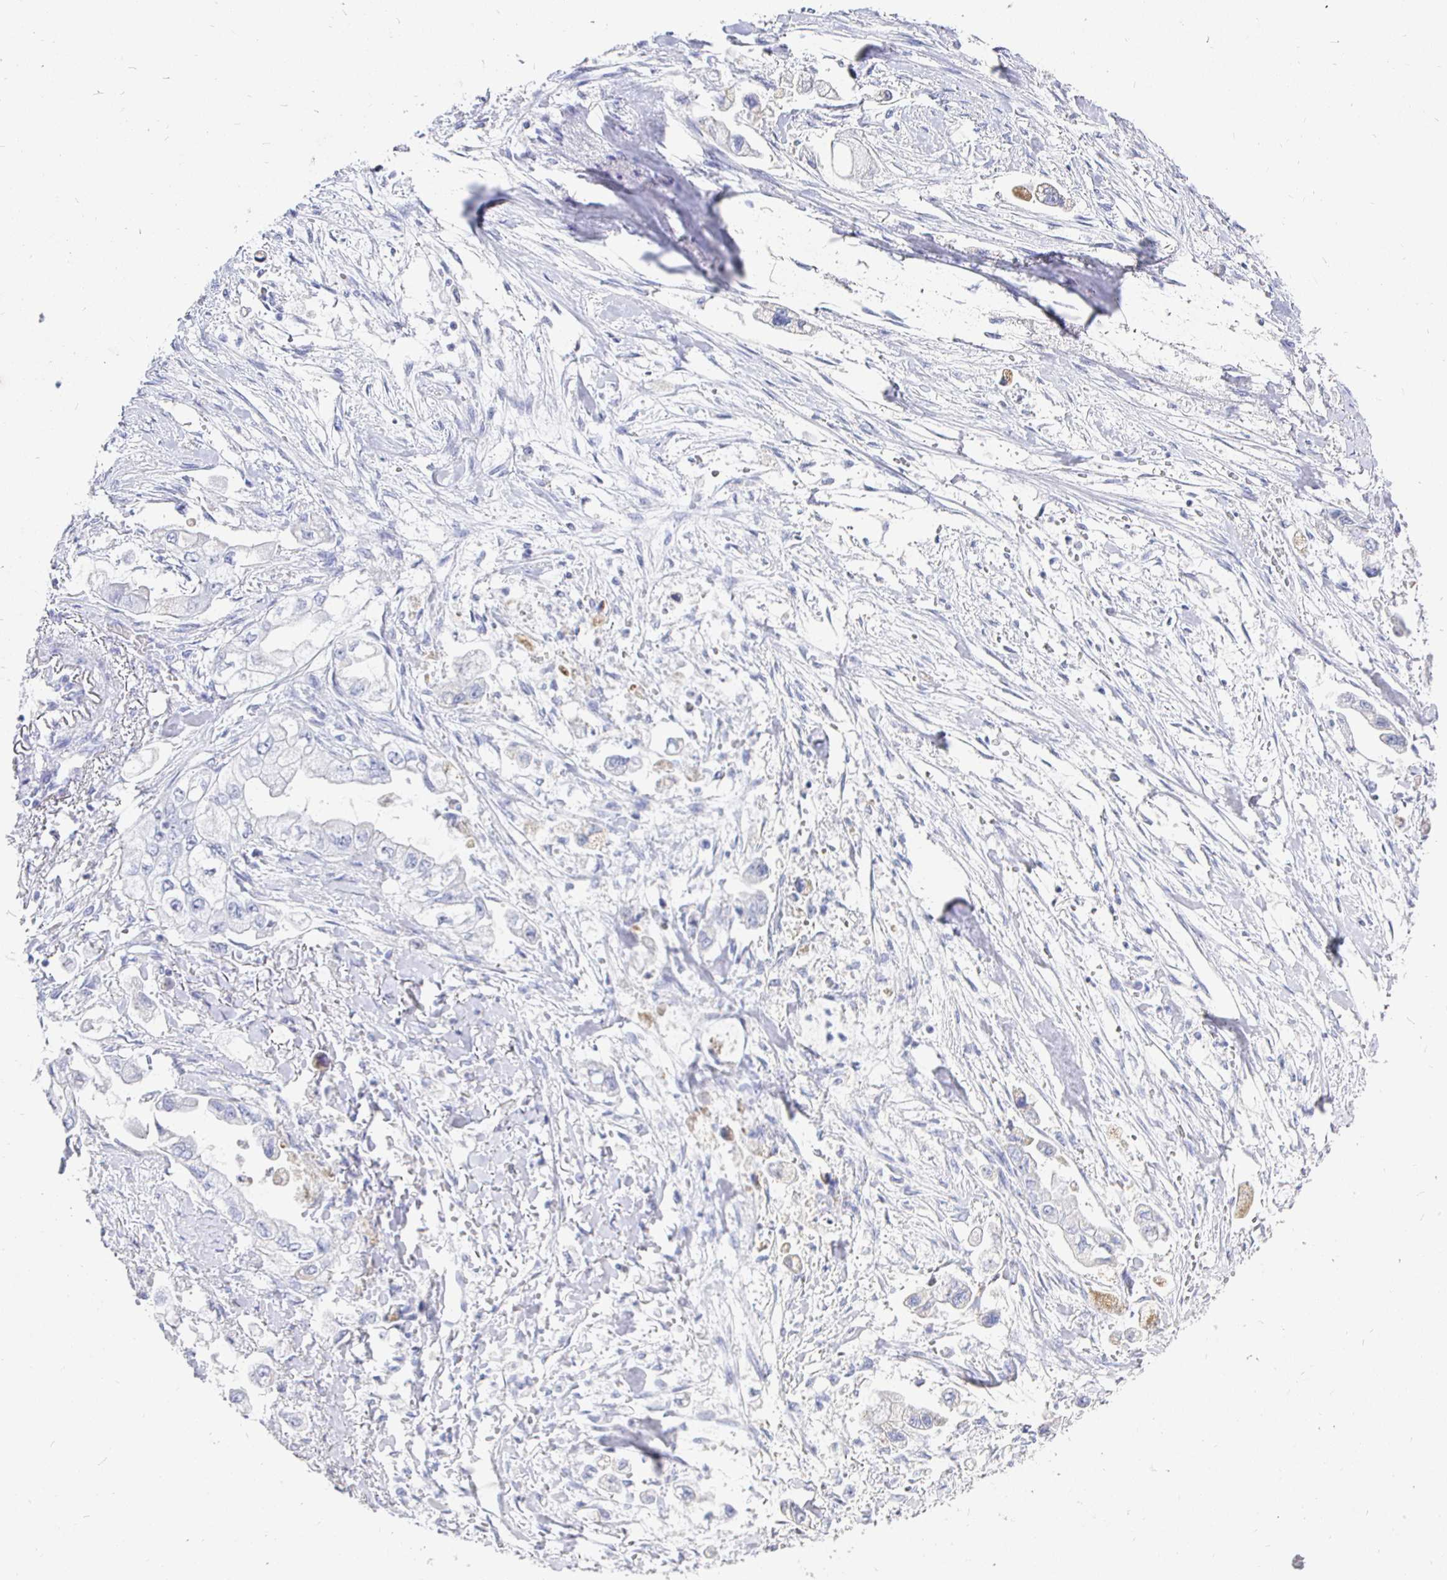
{"staining": {"intensity": "negative", "quantity": "none", "location": "none"}, "tissue": "stomach cancer", "cell_type": "Tumor cells", "image_type": "cancer", "snomed": [{"axis": "morphology", "description": "Adenocarcinoma, NOS"}, {"axis": "topography", "description": "Stomach"}], "caption": "Tumor cells show no significant protein staining in stomach cancer.", "gene": "CR2", "patient": {"sex": "male", "age": 62}}